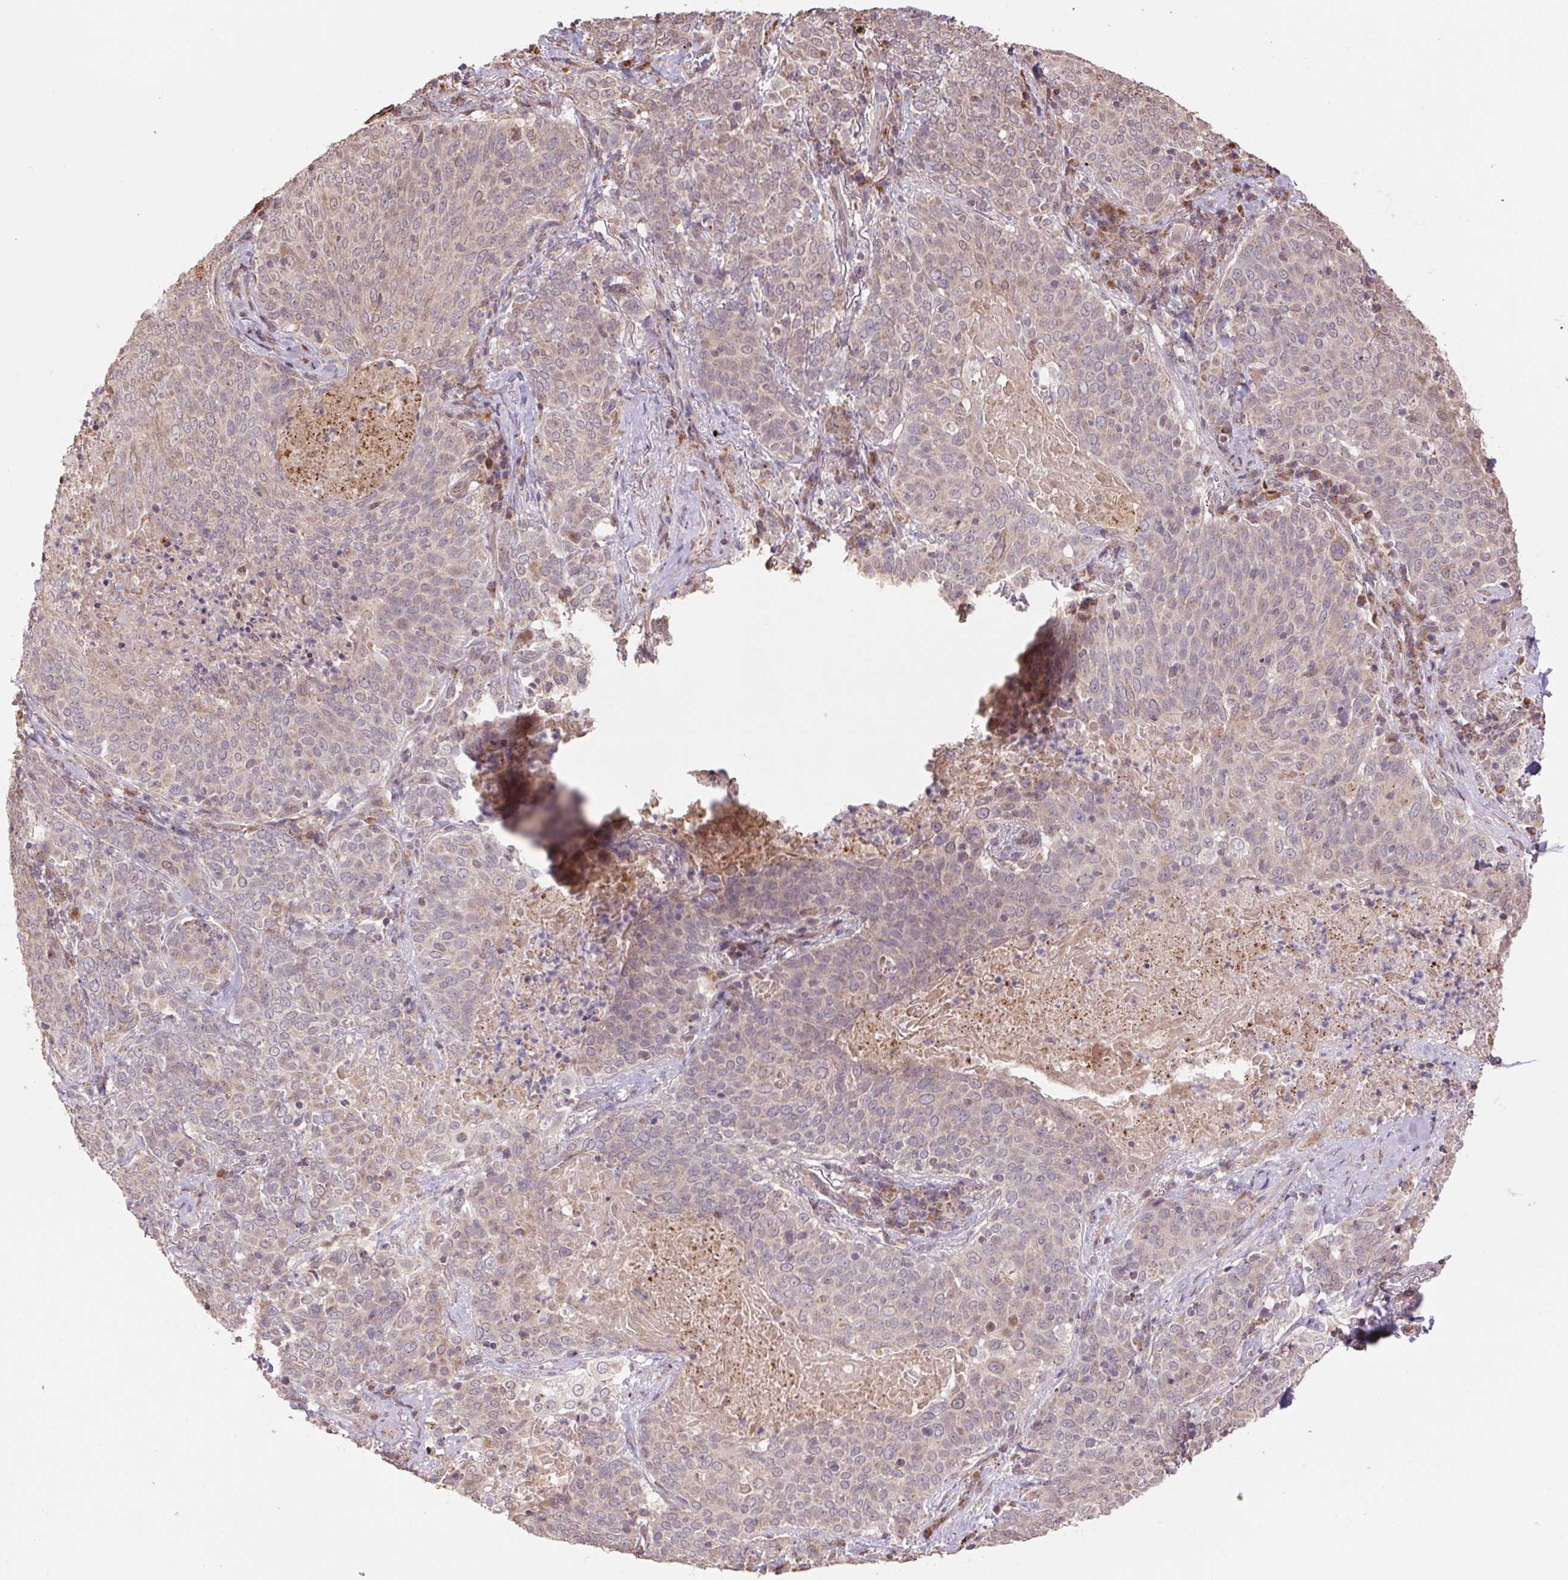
{"staining": {"intensity": "negative", "quantity": "none", "location": "none"}, "tissue": "lung cancer", "cell_type": "Tumor cells", "image_type": "cancer", "snomed": [{"axis": "morphology", "description": "Squamous cell carcinoma, NOS"}, {"axis": "topography", "description": "Lung"}], "caption": "A histopathology image of squamous cell carcinoma (lung) stained for a protein demonstrates no brown staining in tumor cells.", "gene": "PDHA1", "patient": {"sex": "male", "age": 82}}